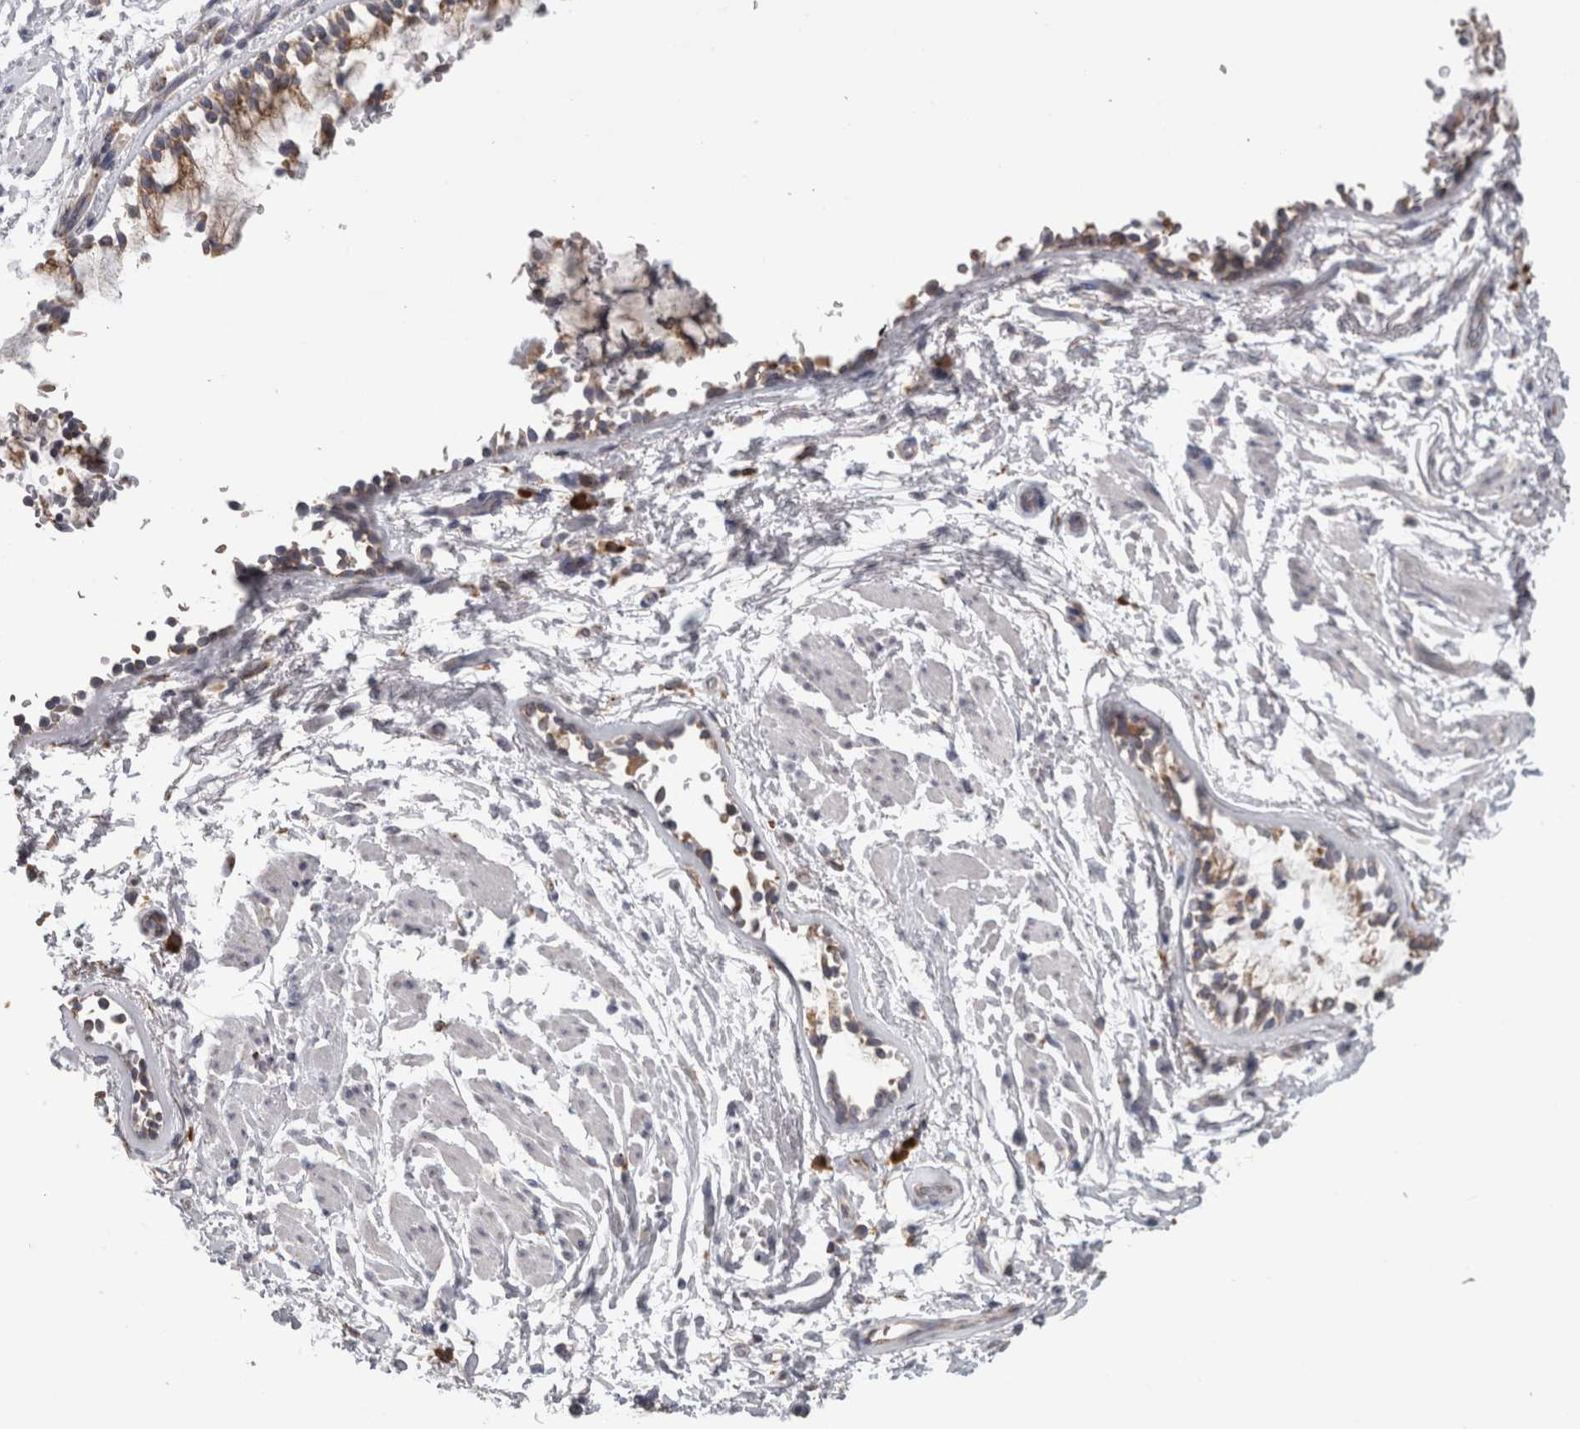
{"staining": {"intensity": "negative", "quantity": "none", "location": "none"}, "tissue": "soft tissue", "cell_type": "Fibroblasts", "image_type": "normal", "snomed": [{"axis": "morphology", "description": "Normal tissue, NOS"}, {"axis": "topography", "description": "Cartilage tissue"}, {"axis": "topography", "description": "Lung"}], "caption": "Soft tissue was stained to show a protein in brown. There is no significant expression in fibroblasts. (DAB (3,3'-diaminobenzidine) immunohistochemistry with hematoxylin counter stain).", "gene": "ZNF341", "patient": {"sex": "female", "age": 77}}